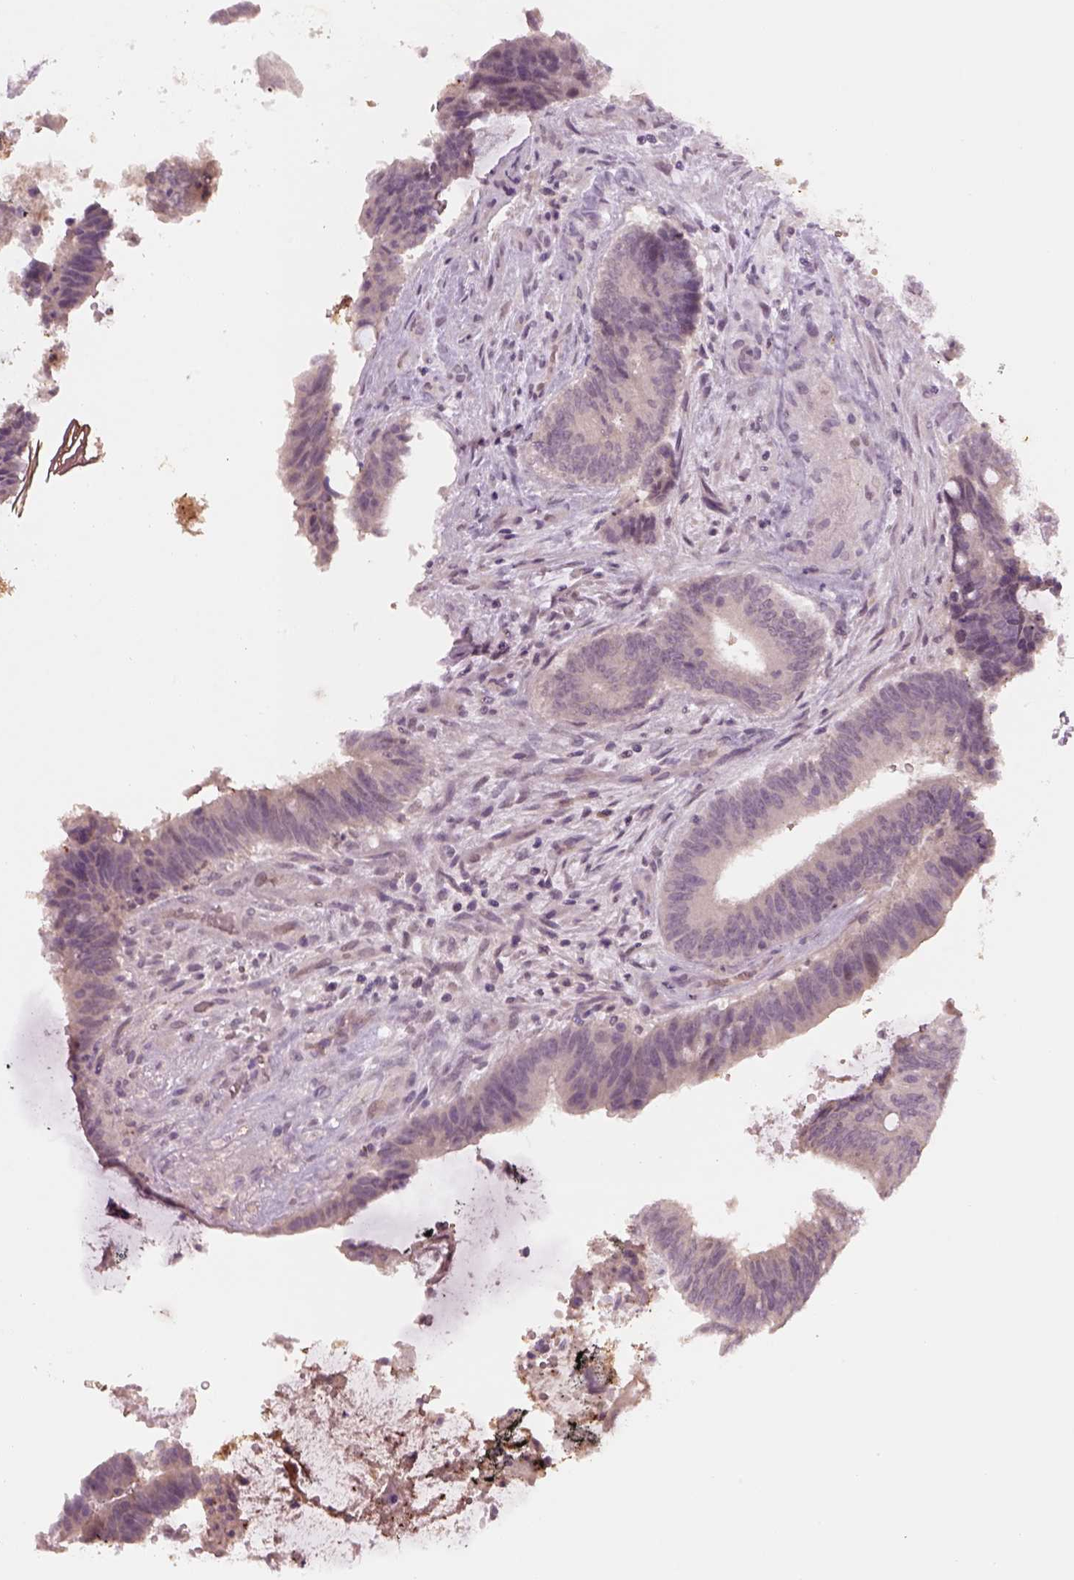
{"staining": {"intensity": "negative", "quantity": "none", "location": "none"}, "tissue": "colorectal cancer", "cell_type": "Tumor cells", "image_type": "cancer", "snomed": [{"axis": "morphology", "description": "Adenocarcinoma, NOS"}, {"axis": "topography", "description": "Colon"}], "caption": "This is an immunohistochemistry (IHC) photomicrograph of colorectal cancer (adenocarcinoma). There is no staining in tumor cells.", "gene": "GDNF", "patient": {"sex": "female", "age": 43}}